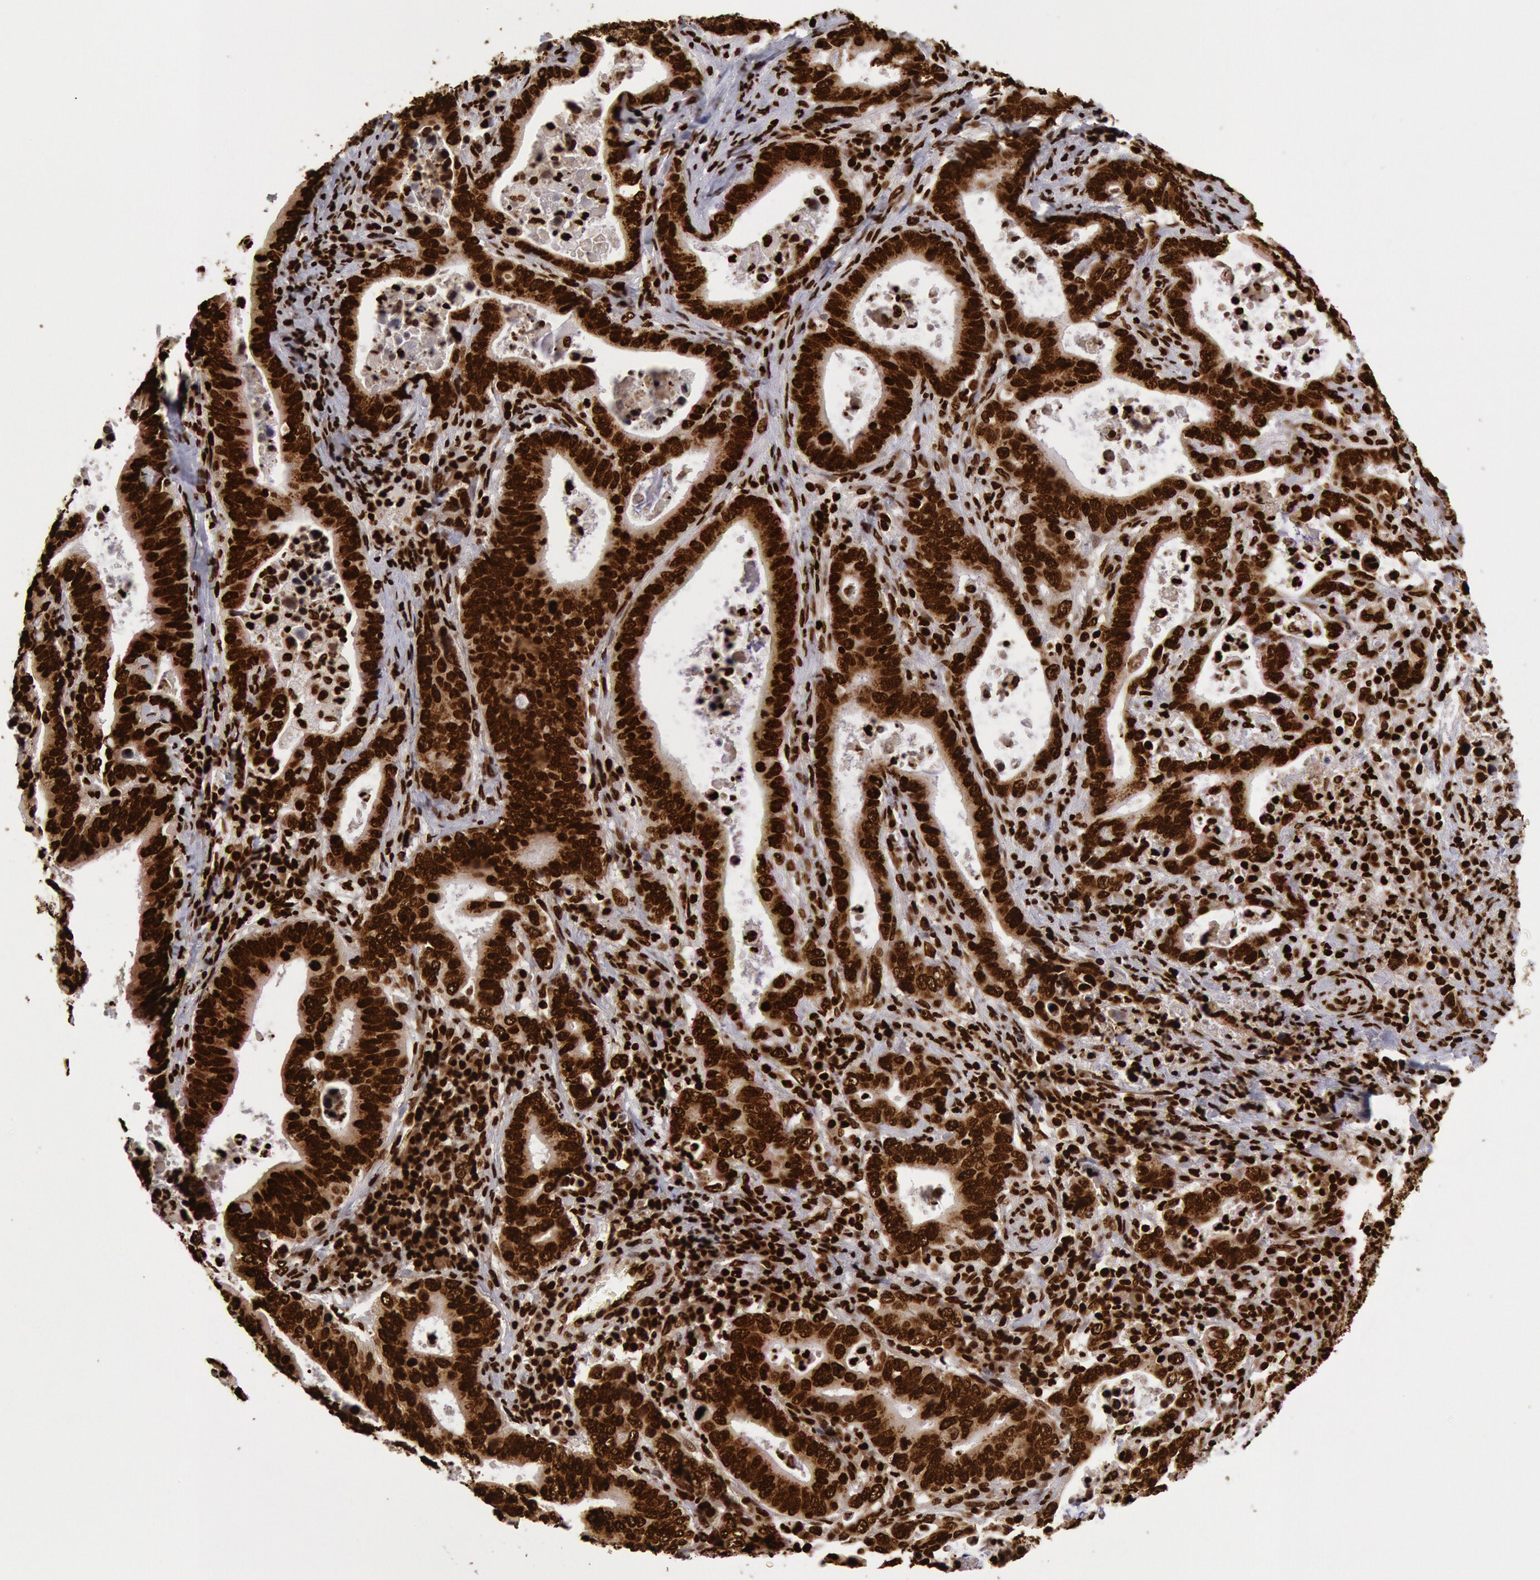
{"staining": {"intensity": "strong", "quantity": ">75%", "location": "nuclear"}, "tissue": "stomach cancer", "cell_type": "Tumor cells", "image_type": "cancer", "snomed": [{"axis": "morphology", "description": "Adenocarcinoma, NOS"}, {"axis": "topography", "description": "Stomach, upper"}], "caption": "A high amount of strong nuclear positivity is appreciated in about >75% of tumor cells in adenocarcinoma (stomach) tissue.", "gene": "H3-4", "patient": {"sex": "male", "age": 63}}